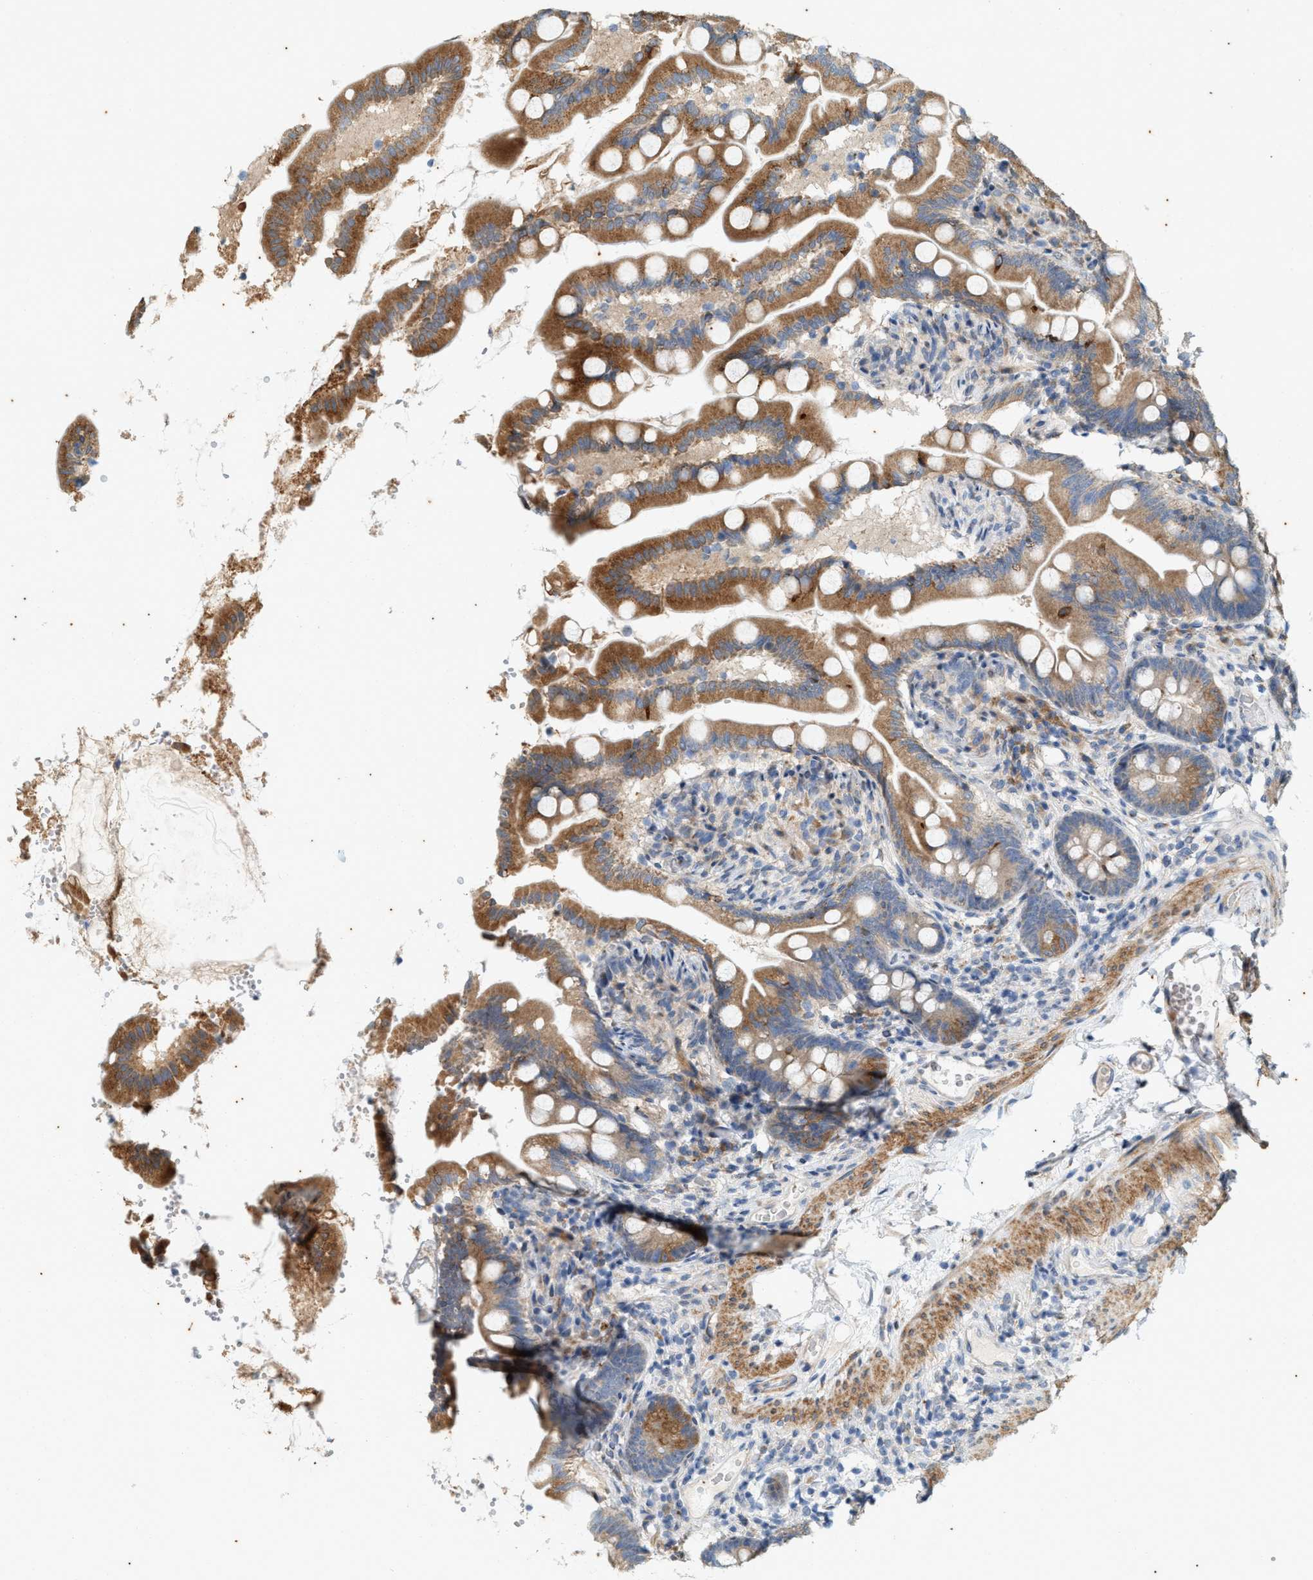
{"staining": {"intensity": "moderate", "quantity": ">75%", "location": "cytoplasmic/membranous"}, "tissue": "small intestine", "cell_type": "Glandular cells", "image_type": "normal", "snomed": [{"axis": "morphology", "description": "Normal tissue, NOS"}, {"axis": "topography", "description": "Small intestine"}], "caption": "Moderate cytoplasmic/membranous expression for a protein is seen in approximately >75% of glandular cells of unremarkable small intestine using IHC.", "gene": "CHPF2", "patient": {"sex": "female", "age": 56}}